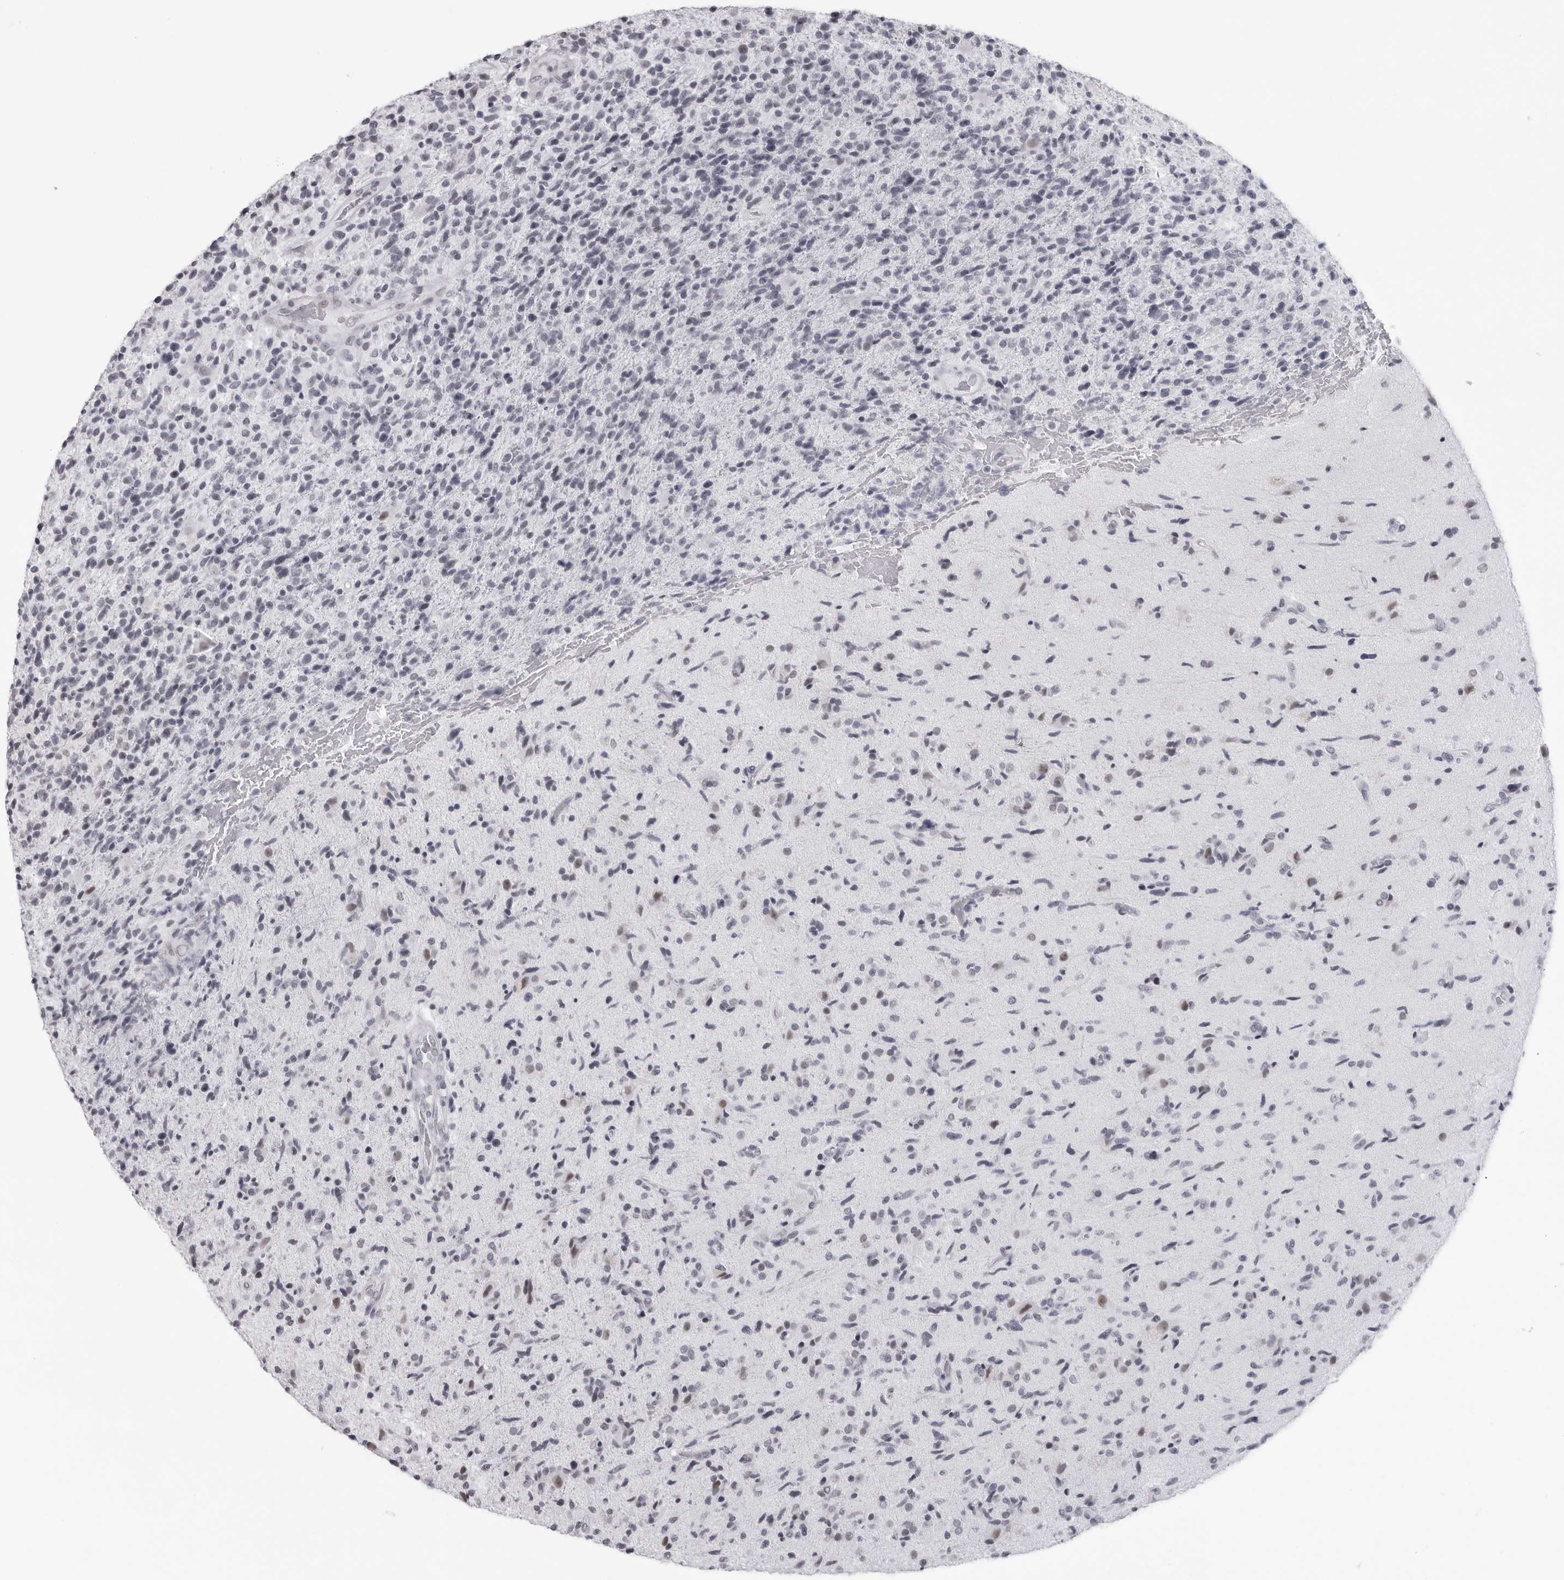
{"staining": {"intensity": "negative", "quantity": "none", "location": "none"}, "tissue": "glioma", "cell_type": "Tumor cells", "image_type": "cancer", "snomed": [{"axis": "morphology", "description": "Glioma, malignant, High grade"}, {"axis": "topography", "description": "Brain"}], "caption": "High-grade glioma (malignant) was stained to show a protein in brown. There is no significant staining in tumor cells.", "gene": "ESPN", "patient": {"sex": "male", "age": 72}}